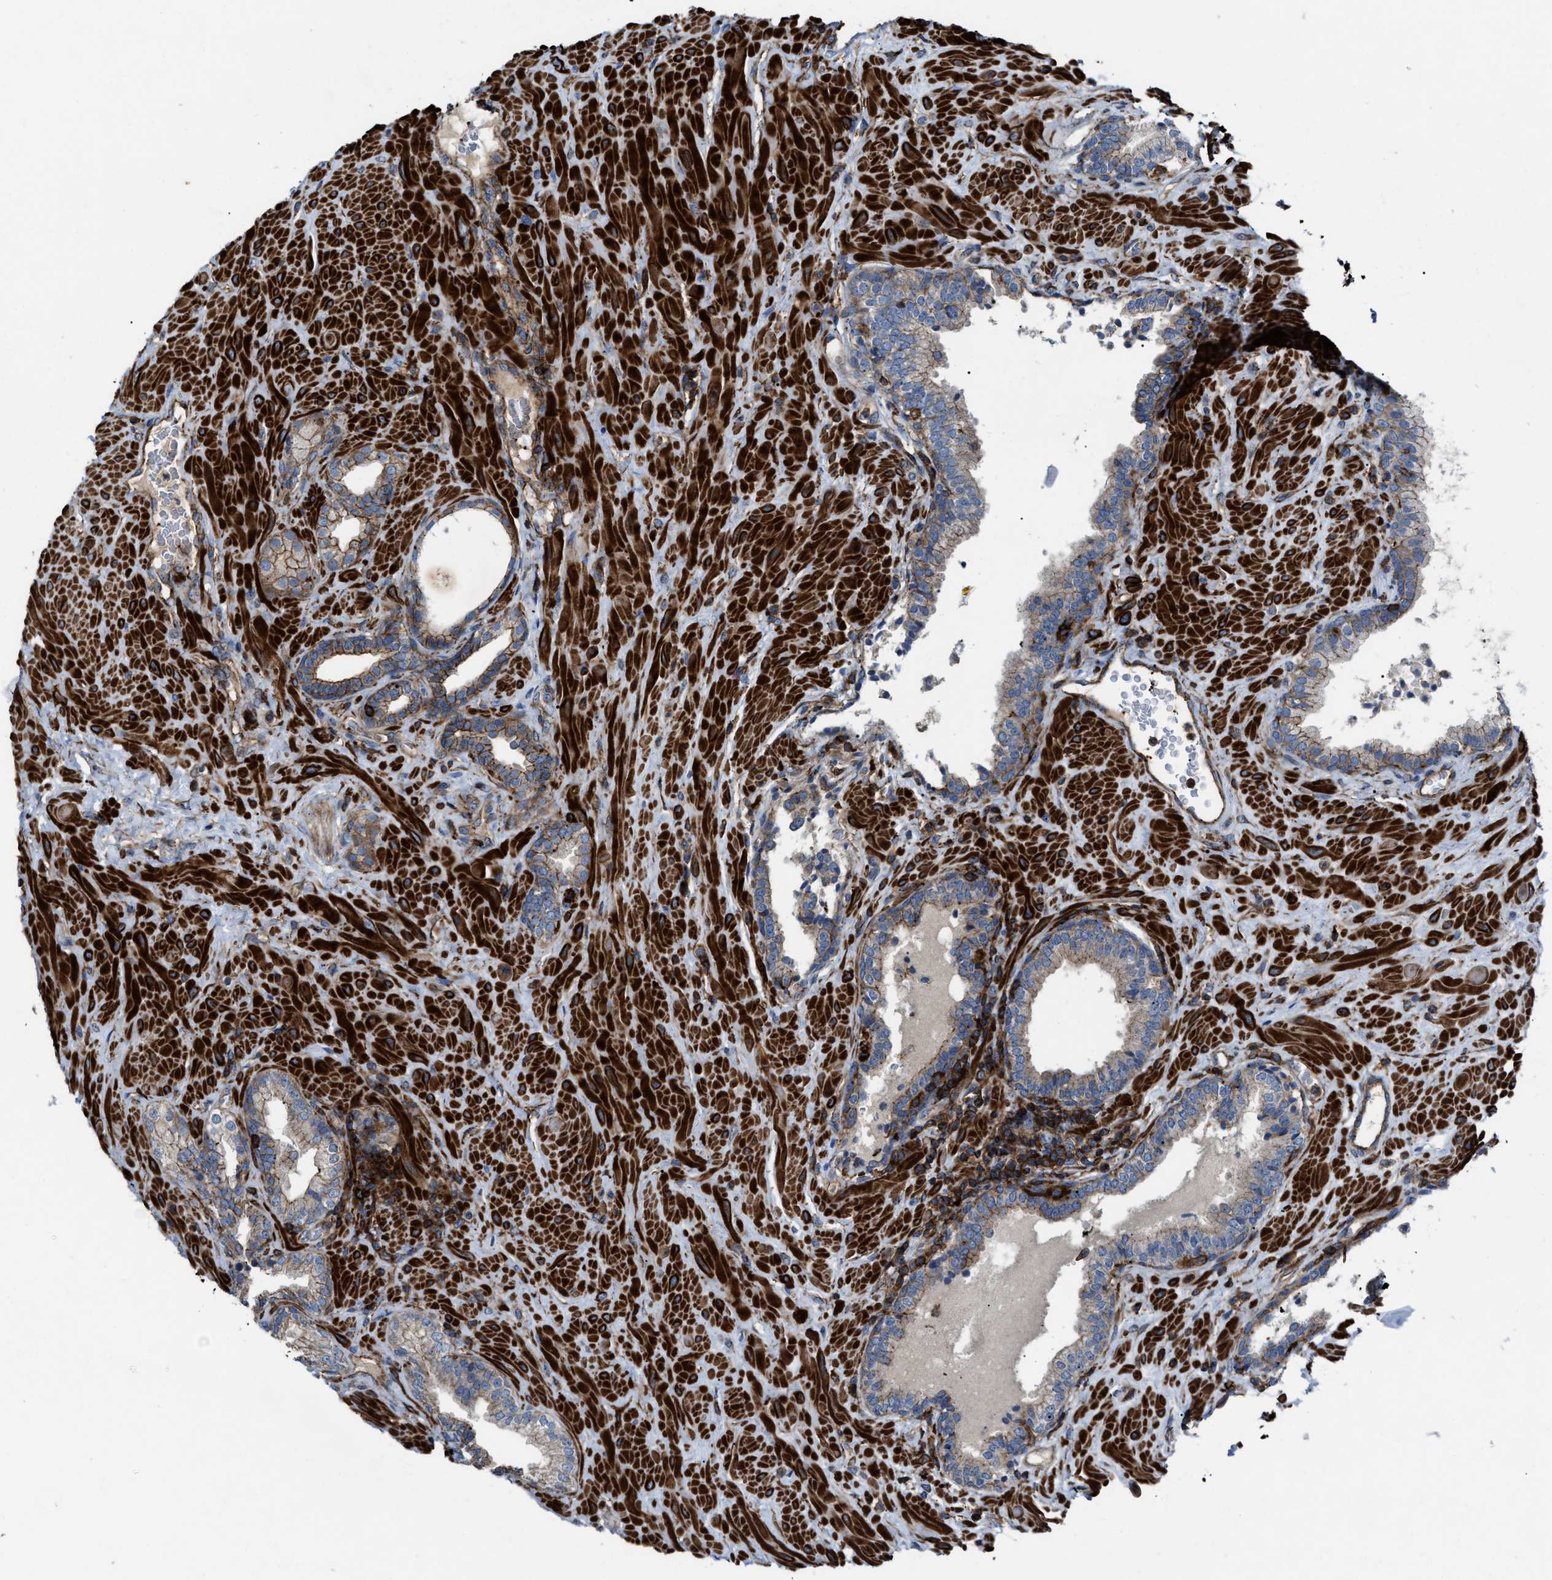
{"staining": {"intensity": "moderate", "quantity": "25%-75%", "location": "cytoplasmic/membranous"}, "tissue": "prostate cancer", "cell_type": "Tumor cells", "image_type": "cancer", "snomed": [{"axis": "morphology", "description": "Adenocarcinoma, Low grade"}, {"axis": "topography", "description": "Prostate"}], "caption": "Prostate cancer (adenocarcinoma (low-grade)) tissue exhibits moderate cytoplasmic/membranous staining in approximately 25%-75% of tumor cells, visualized by immunohistochemistry.", "gene": "AGPAT2", "patient": {"sex": "male", "age": 71}}